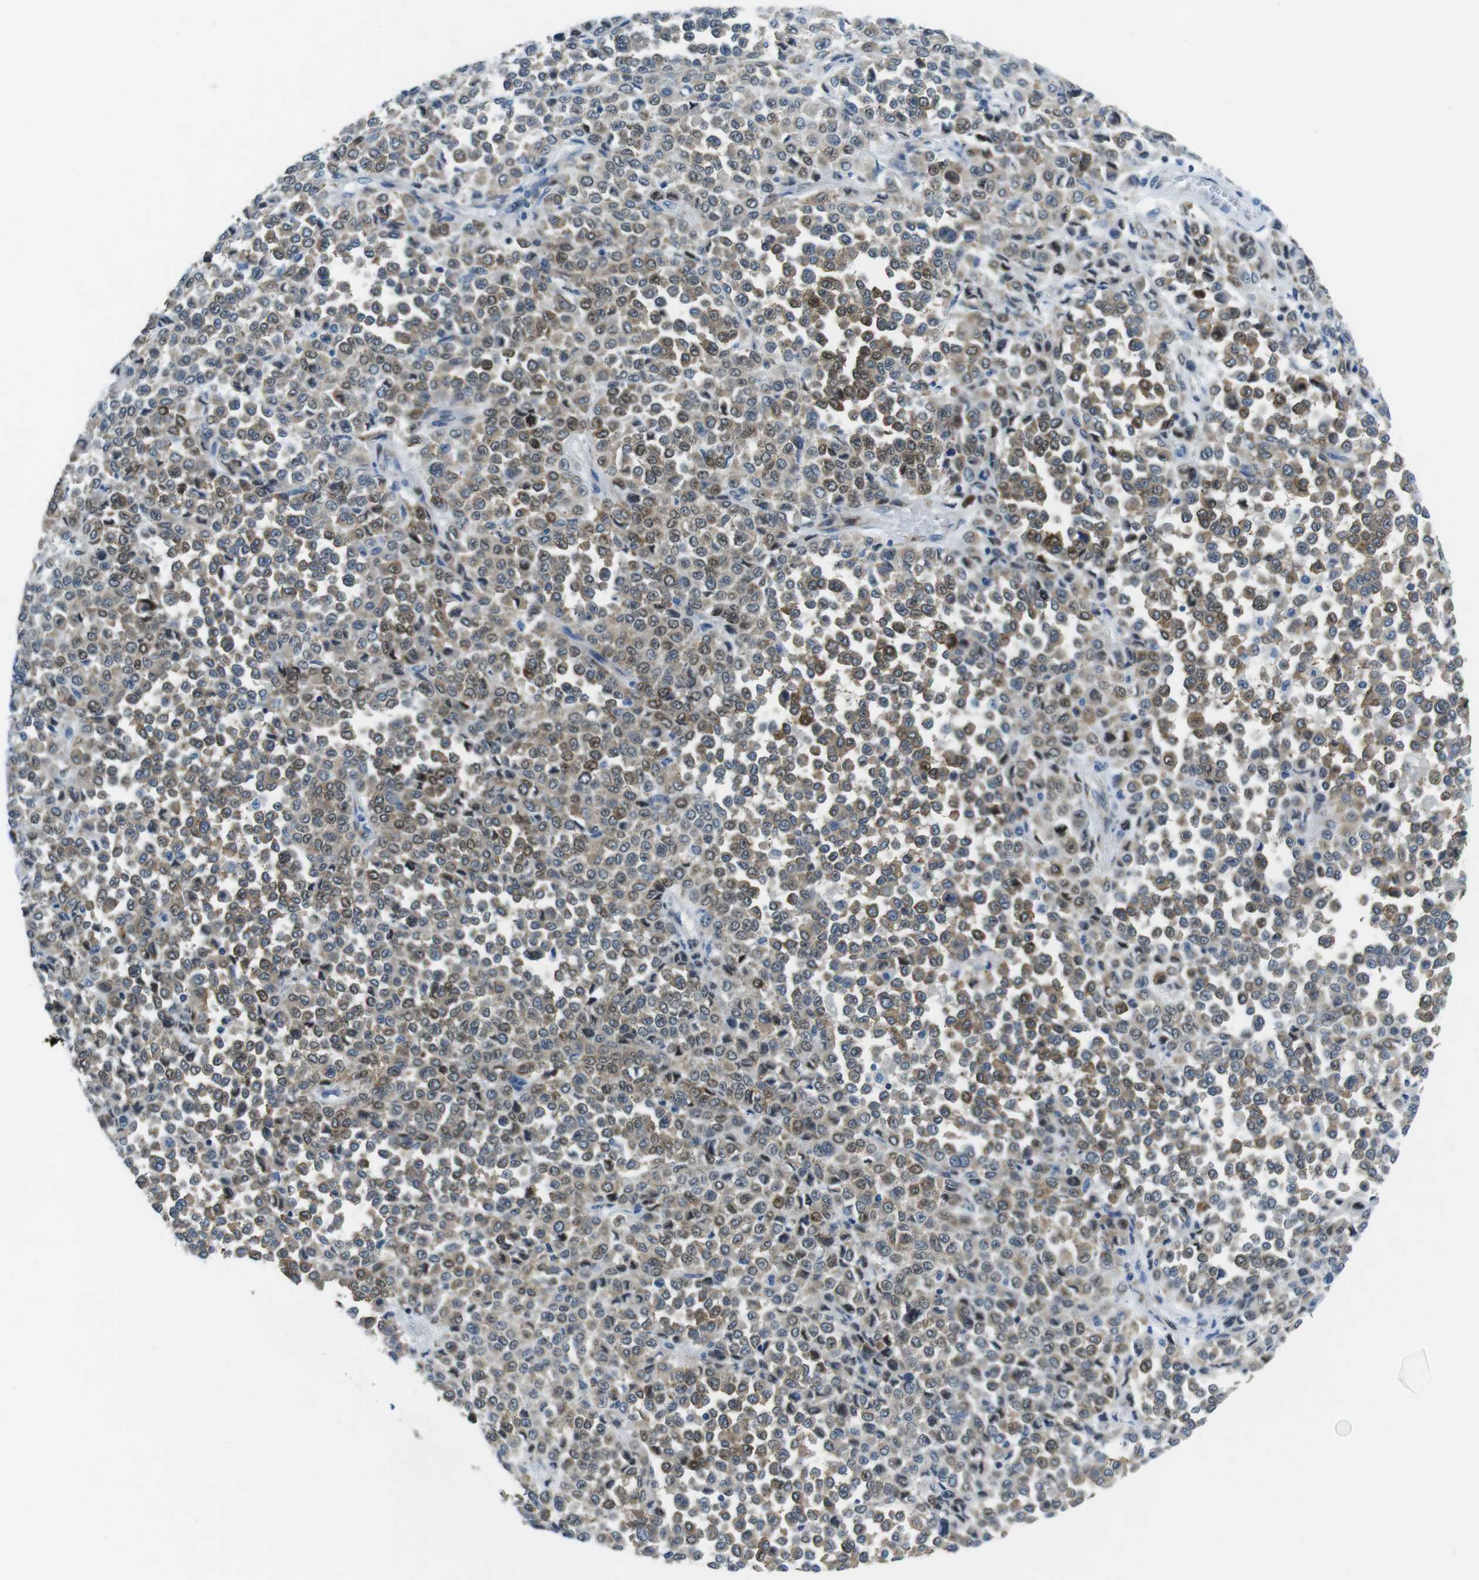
{"staining": {"intensity": "moderate", "quantity": "25%-75%", "location": "cytoplasmic/membranous"}, "tissue": "melanoma", "cell_type": "Tumor cells", "image_type": "cancer", "snomed": [{"axis": "morphology", "description": "Malignant melanoma, Metastatic site"}, {"axis": "topography", "description": "Pancreas"}], "caption": "An immunohistochemistry histopathology image of tumor tissue is shown. Protein staining in brown labels moderate cytoplasmic/membranous positivity in melanoma within tumor cells.", "gene": "PHLDA1", "patient": {"sex": "female", "age": 30}}